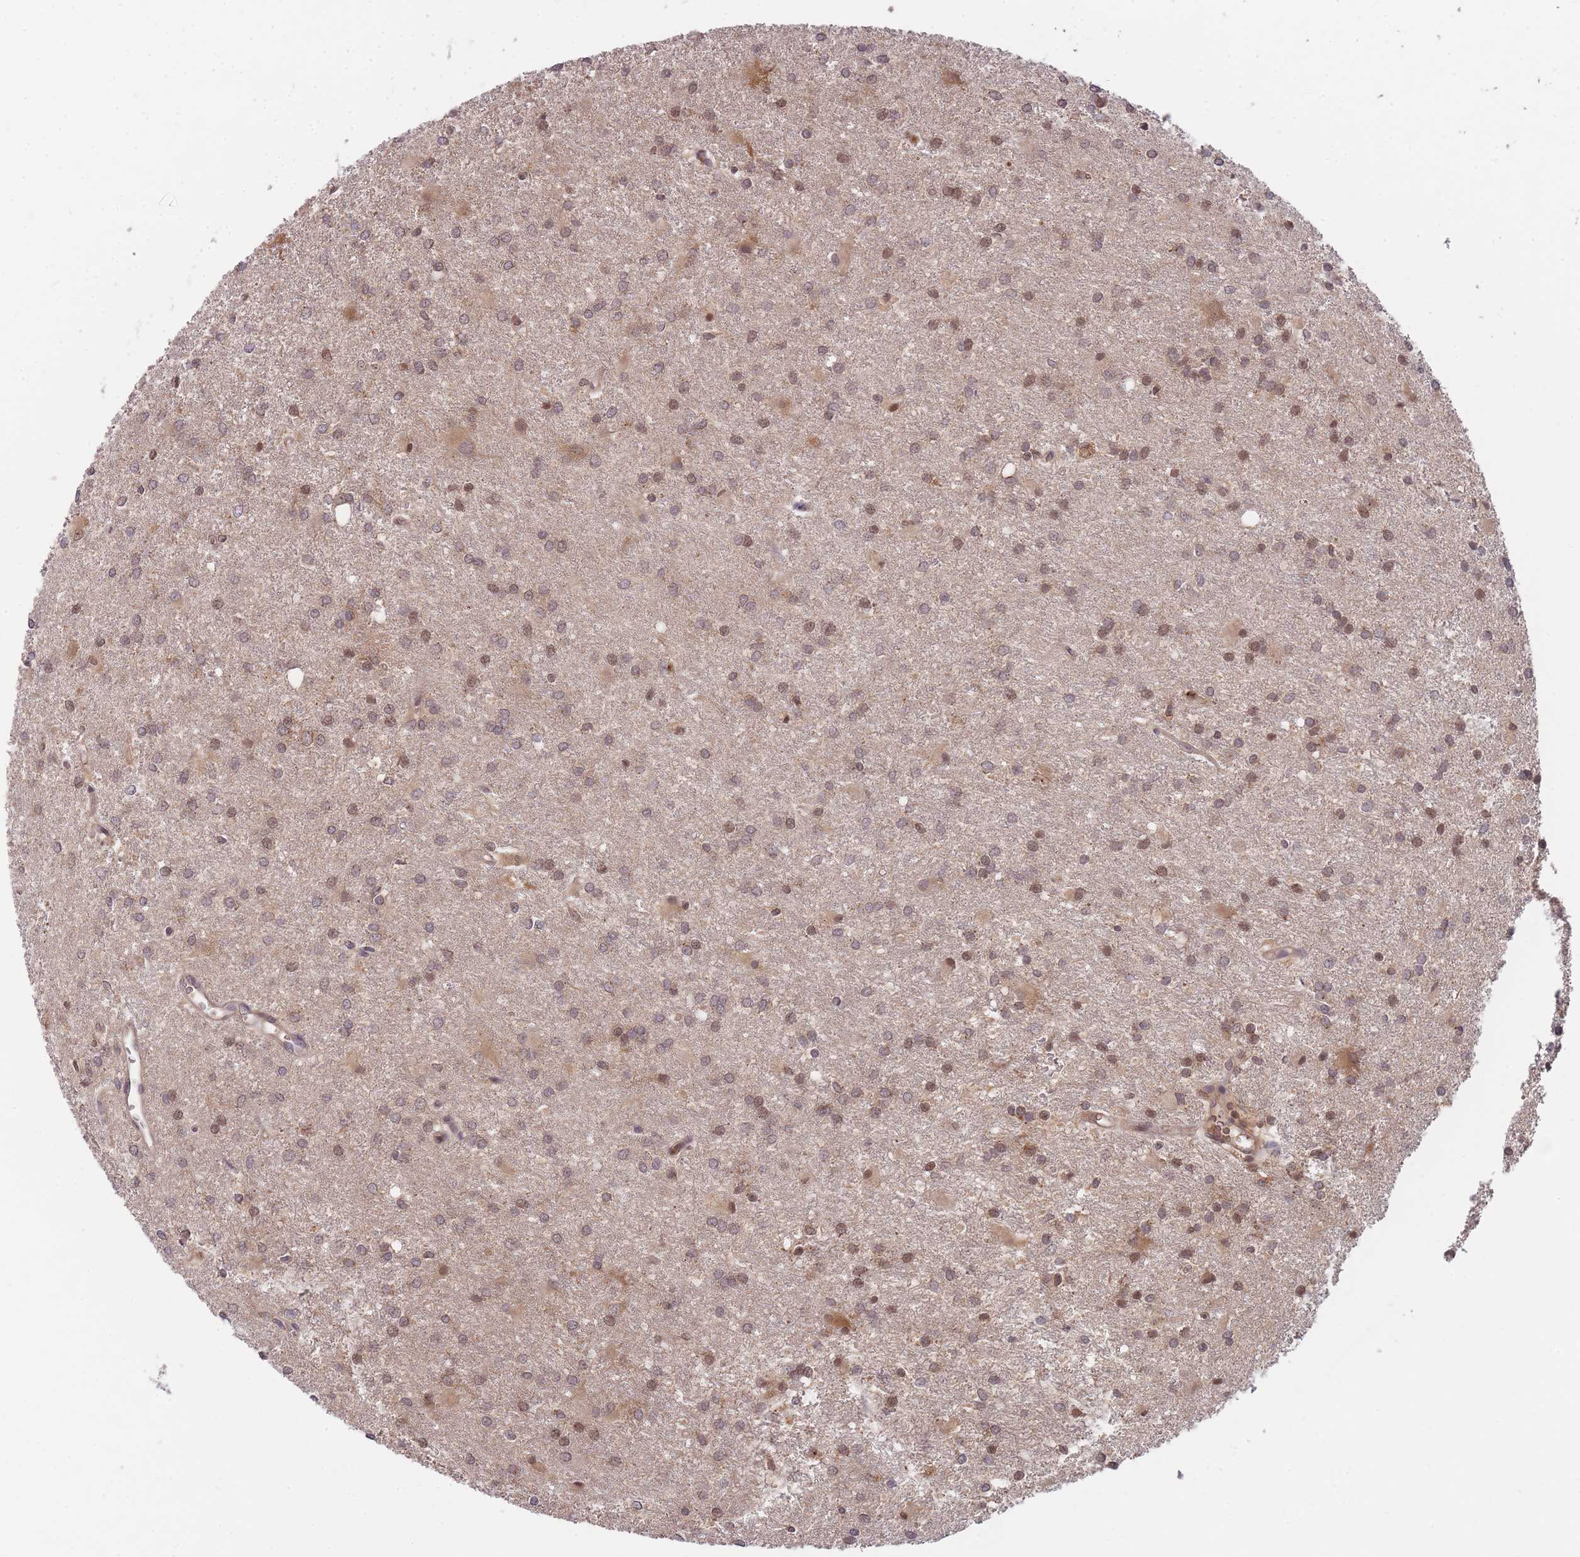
{"staining": {"intensity": "moderate", "quantity": "25%-75%", "location": "cytoplasmic/membranous,nuclear"}, "tissue": "glioma", "cell_type": "Tumor cells", "image_type": "cancer", "snomed": [{"axis": "morphology", "description": "Glioma, malignant, High grade"}, {"axis": "topography", "description": "Brain"}], "caption": "Malignant high-grade glioma stained with a brown dye exhibits moderate cytoplasmic/membranous and nuclear positive staining in about 25%-75% of tumor cells.", "gene": "RALGDS", "patient": {"sex": "female", "age": 50}}